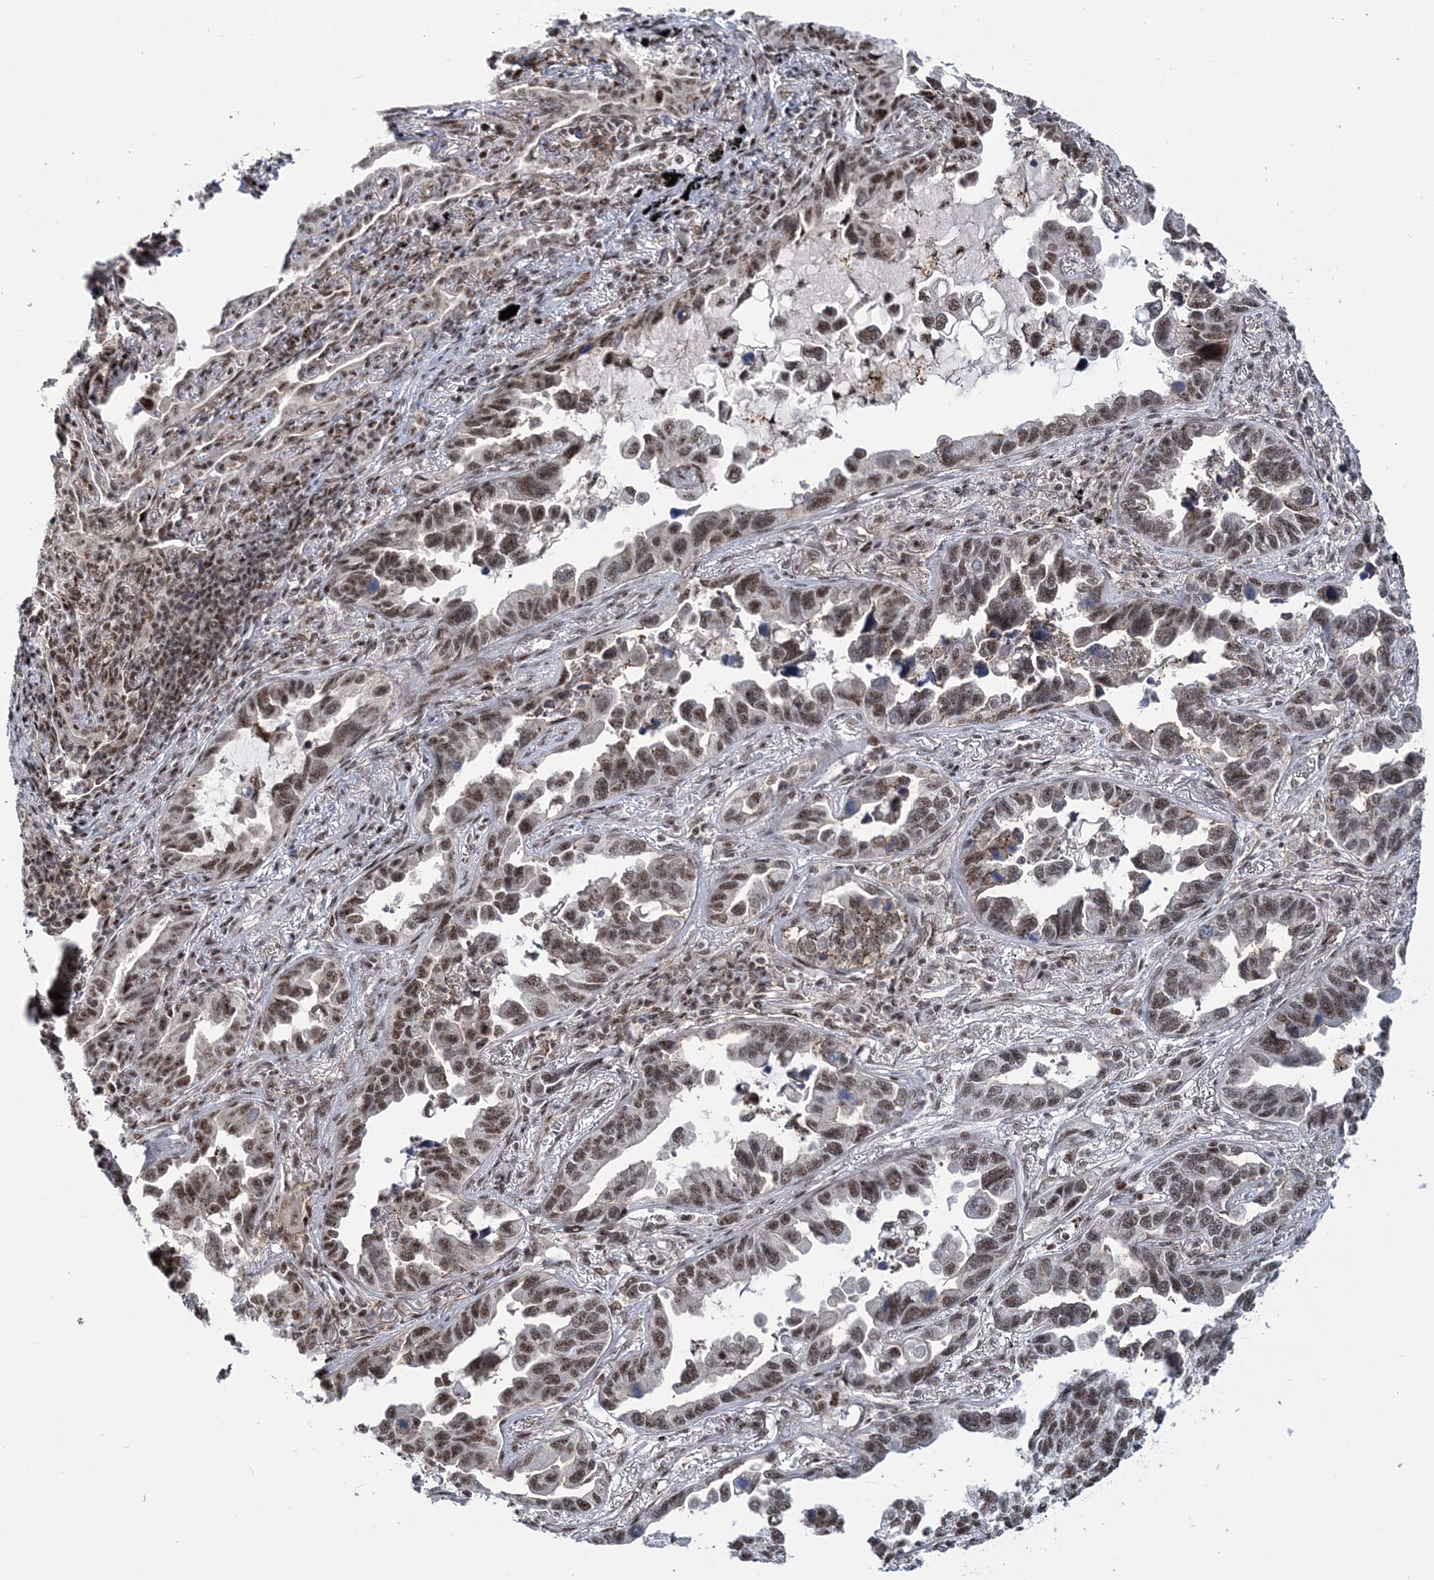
{"staining": {"intensity": "moderate", "quantity": ">75%", "location": "nuclear"}, "tissue": "lung cancer", "cell_type": "Tumor cells", "image_type": "cancer", "snomed": [{"axis": "morphology", "description": "Adenocarcinoma, NOS"}, {"axis": "topography", "description": "Lung"}], "caption": "A brown stain labels moderate nuclear positivity of a protein in human adenocarcinoma (lung) tumor cells. The staining was performed using DAB, with brown indicating positive protein expression. Nuclei are stained blue with hematoxylin.", "gene": "TATDN2", "patient": {"sex": "male", "age": 67}}